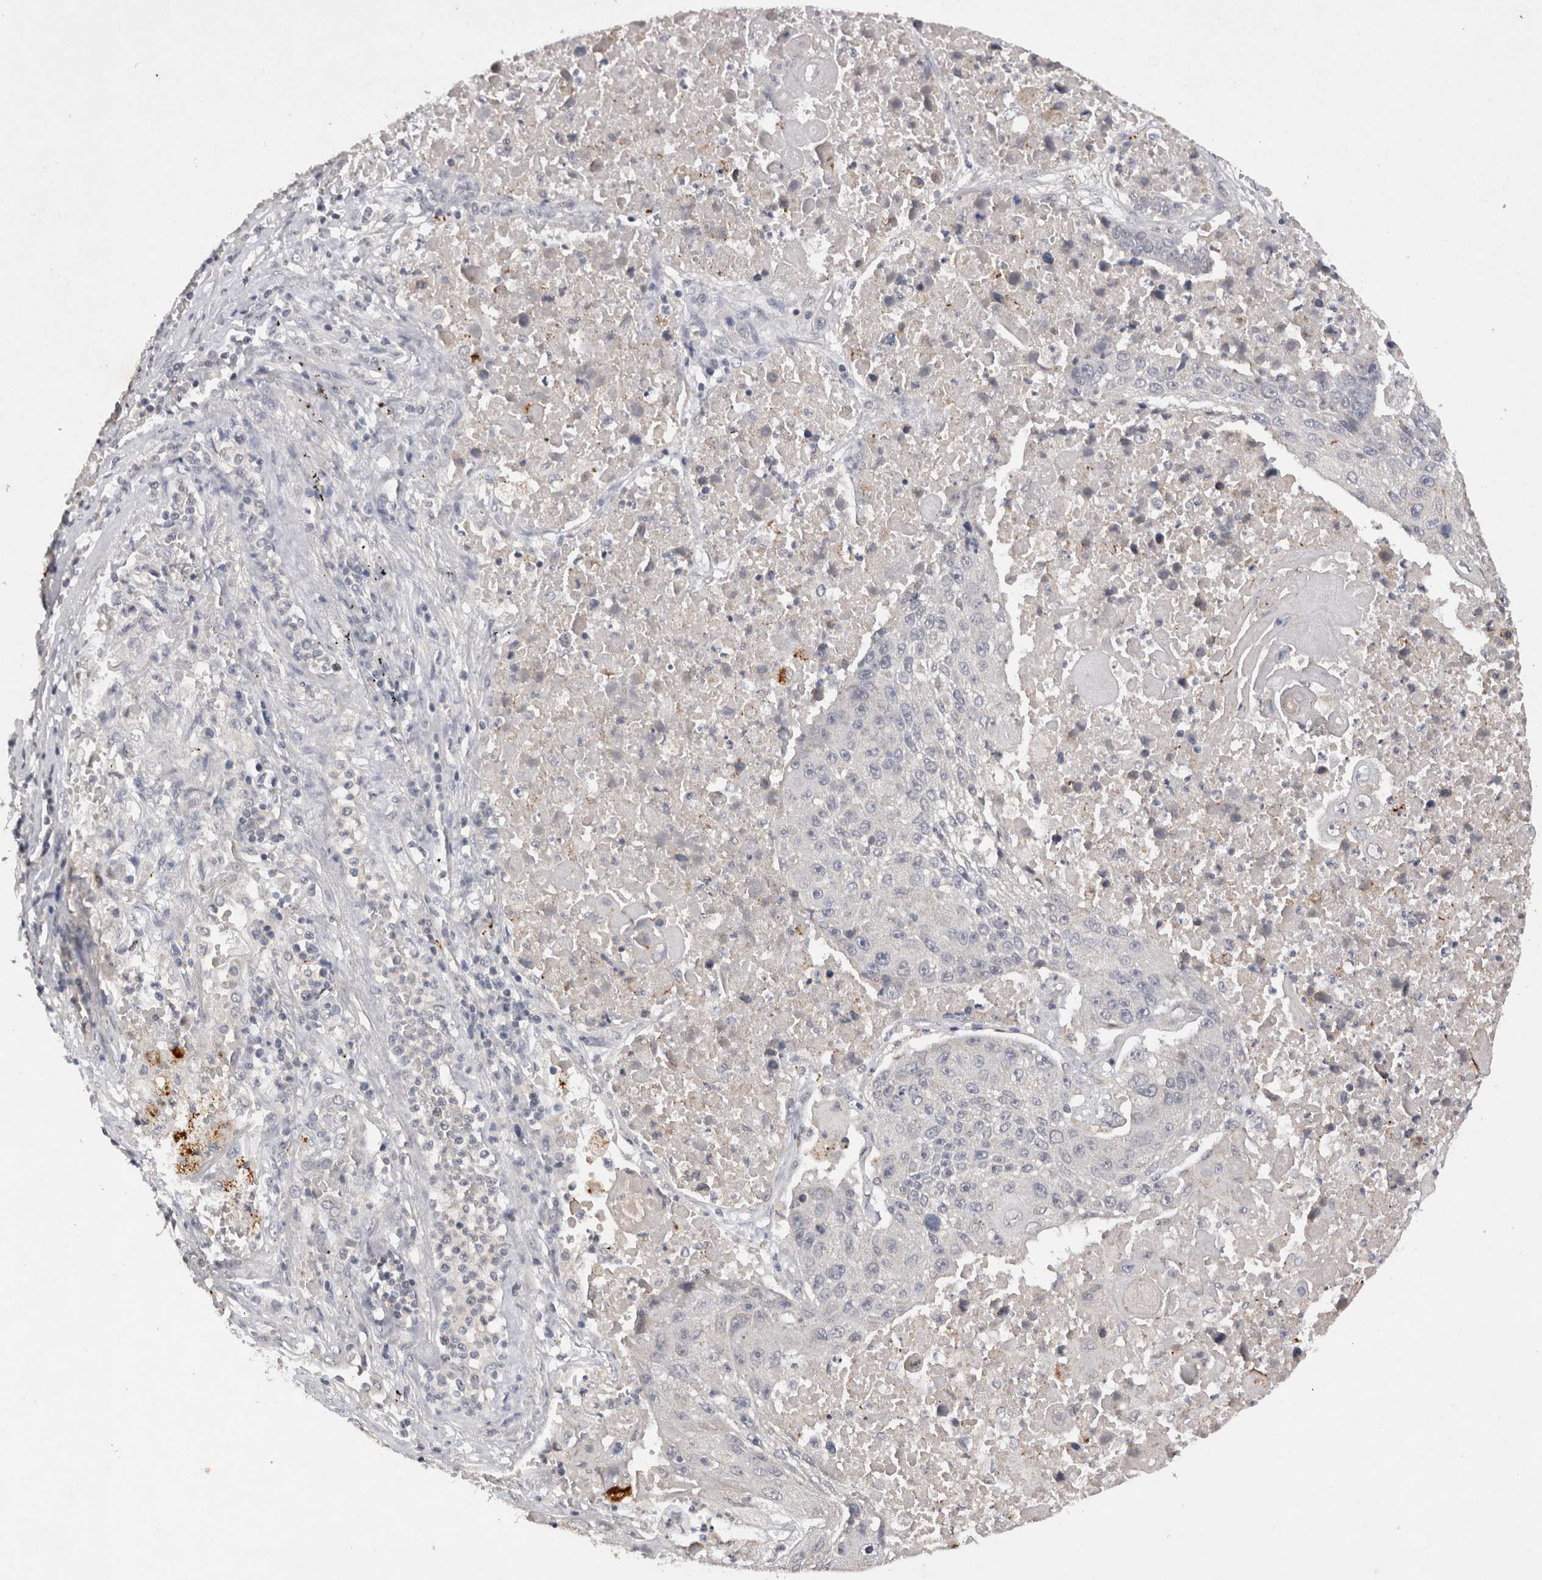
{"staining": {"intensity": "negative", "quantity": "none", "location": "none"}, "tissue": "lung cancer", "cell_type": "Tumor cells", "image_type": "cancer", "snomed": [{"axis": "morphology", "description": "Squamous cell carcinoma, NOS"}, {"axis": "topography", "description": "Lung"}], "caption": "Protein analysis of lung squamous cell carcinoma demonstrates no significant staining in tumor cells.", "gene": "RASSF3", "patient": {"sex": "male", "age": 61}}